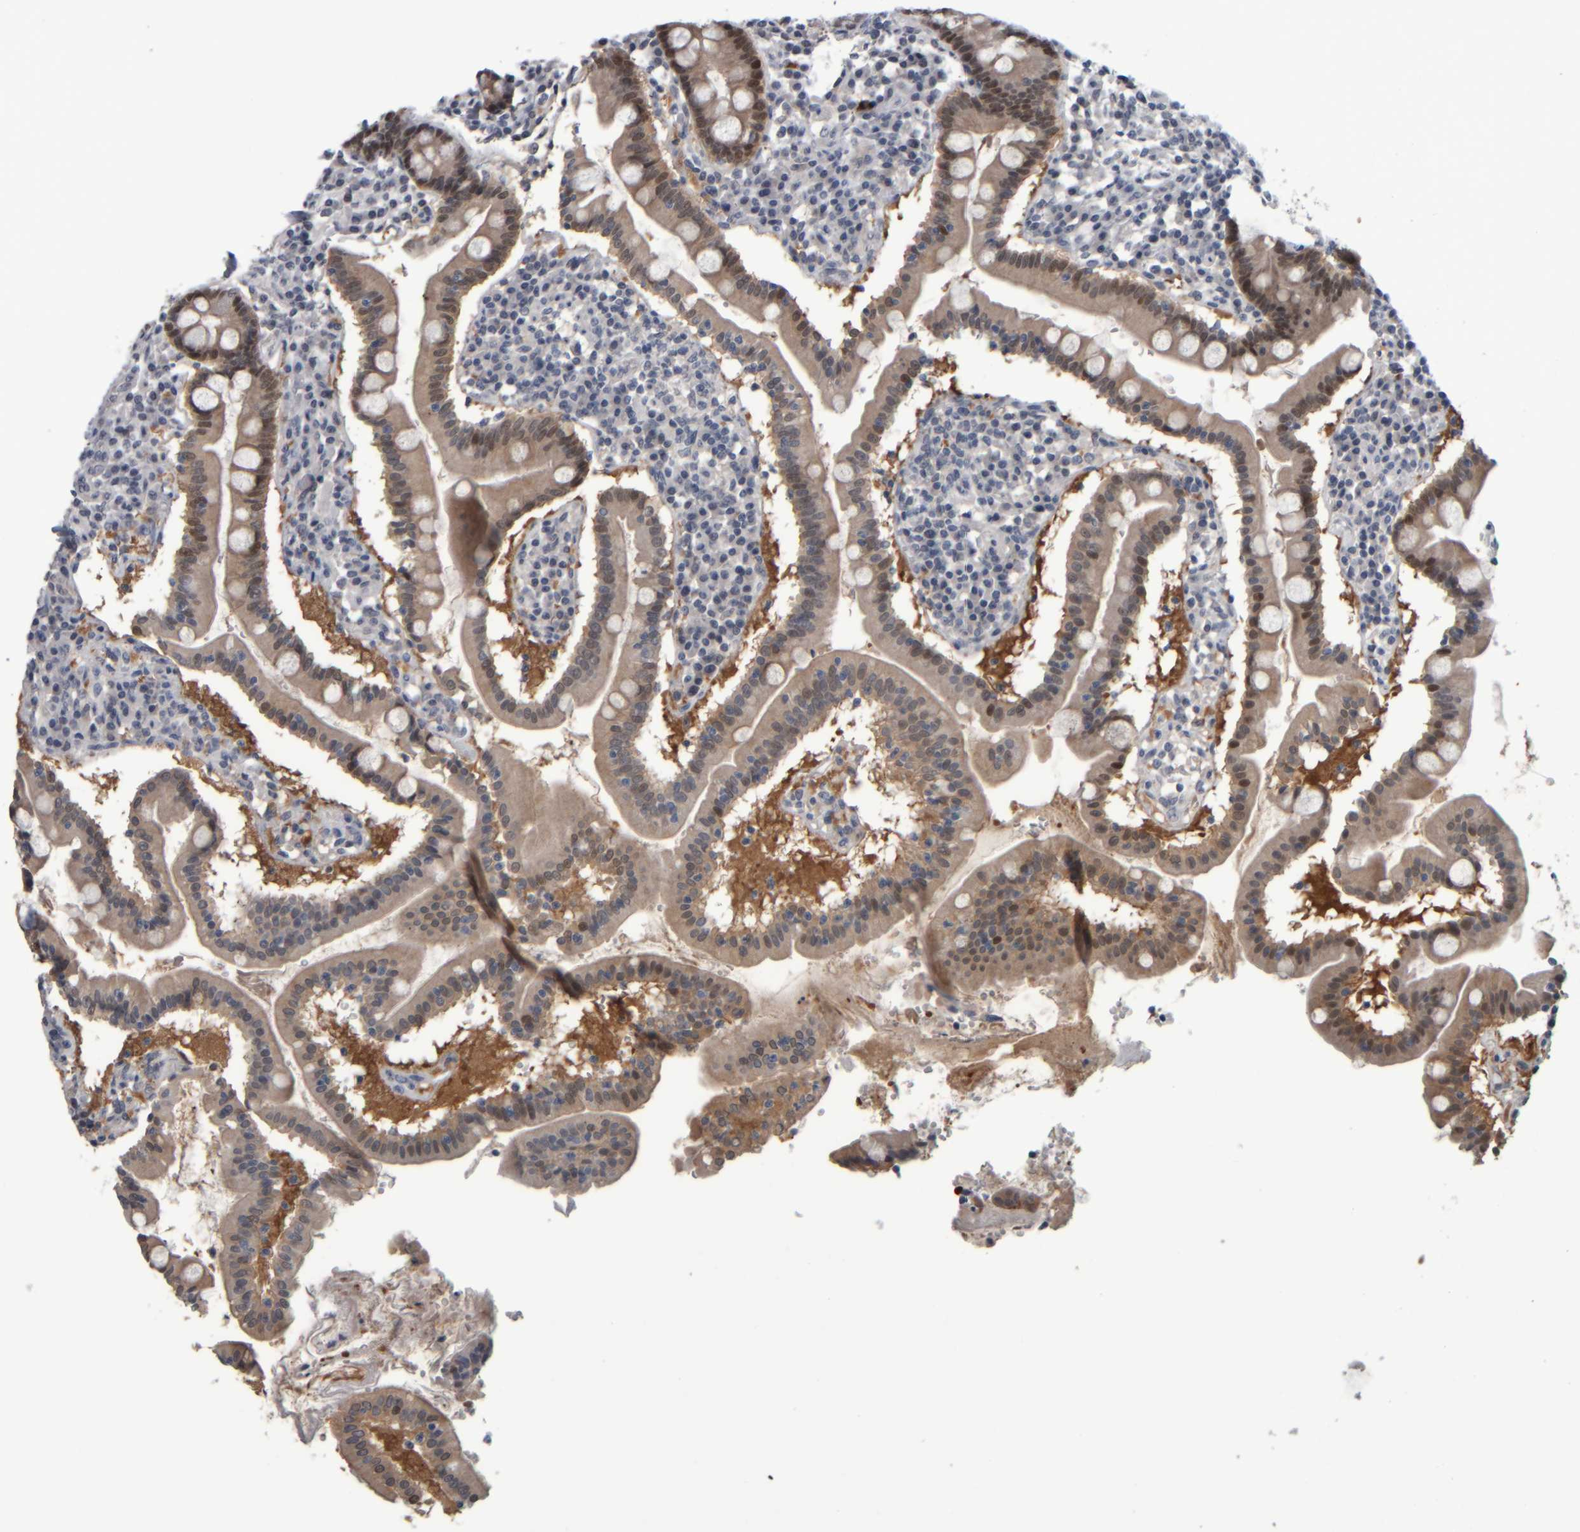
{"staining": {"intensity": "moderate", "quantity": ">75%", "location": "cytoplasmic/membranous,nuclear"}, "tissue": "duodenum", "cell_type": "Glandular cells", "image_type": "normal", "snomed": [{"axis": "morphology", "description": "Normal tissue, NOS"}, {"axis": "topography", "description": "Duodenum"}], "caption": "Brown immunohistochemical staining in unremarkable duodenum demonstrates moderate cytoplasmic/membranous,nuclear expression in approximately >75% of glandular cells. The protein is shown in brown color, while the nuclei are stained blue.", "gene": "COL14A1", "patient": {"sex": "male", "age": 50}}